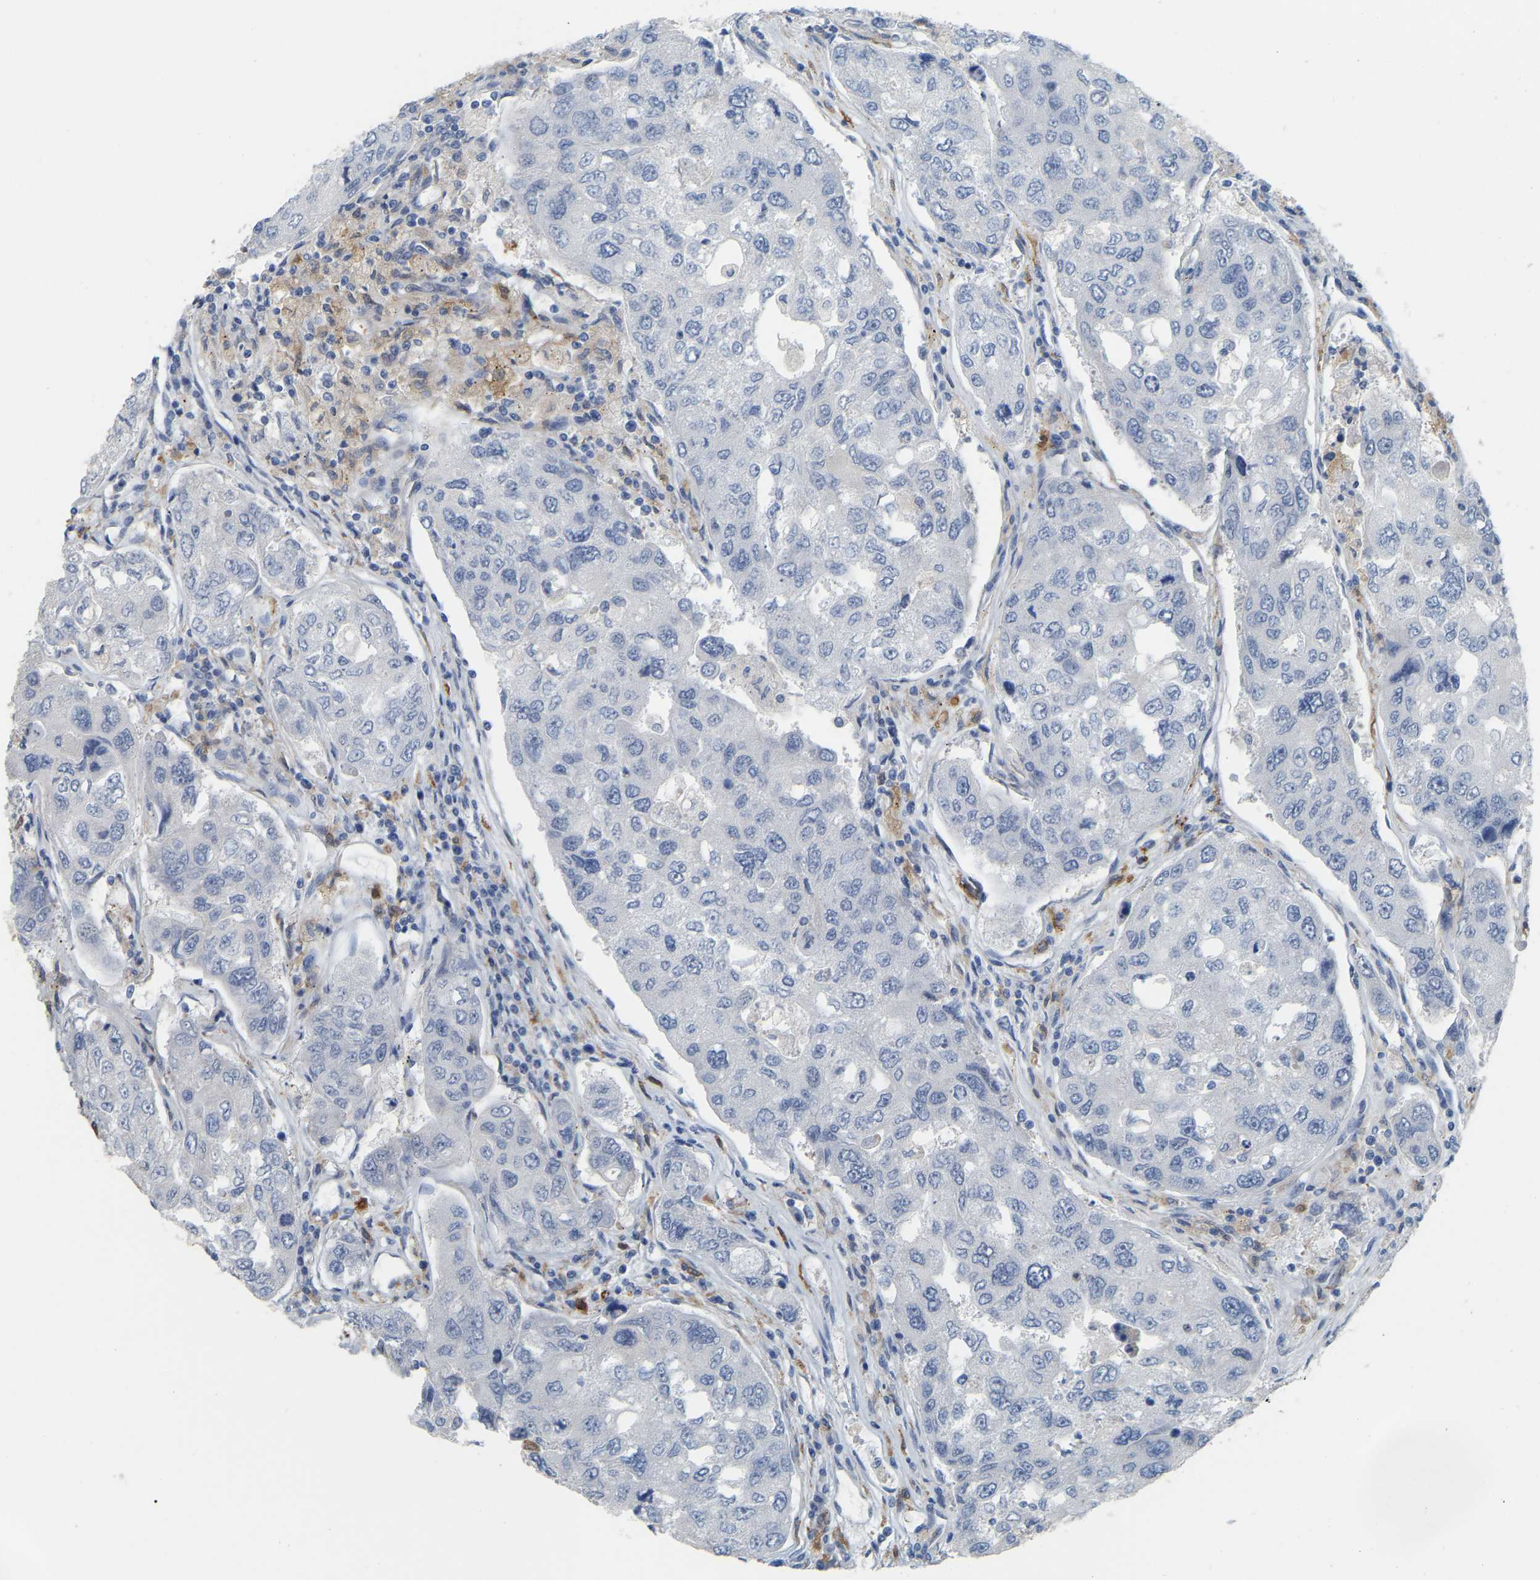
{"staining": {"intensity": "negative", "quantity": "none", "location": "none"}, "tissue": "urothelial cancer", "cell_type": "Tumor cells", "image_type": "cancer", "snomed": [{"axis": "morphology", "description": "Urothelial carcinoma, High grade"}, {"axis": "topography", "description": "Lymph node"}, {"axis": "topography", "description": "Urinary bladder"}], "caption": "Tumor cells are negative for brown protein staining in urothelial carcinoma (high-grade).", "gene": "PTGS1", "patient": {"sex": "male", "age": 51}}